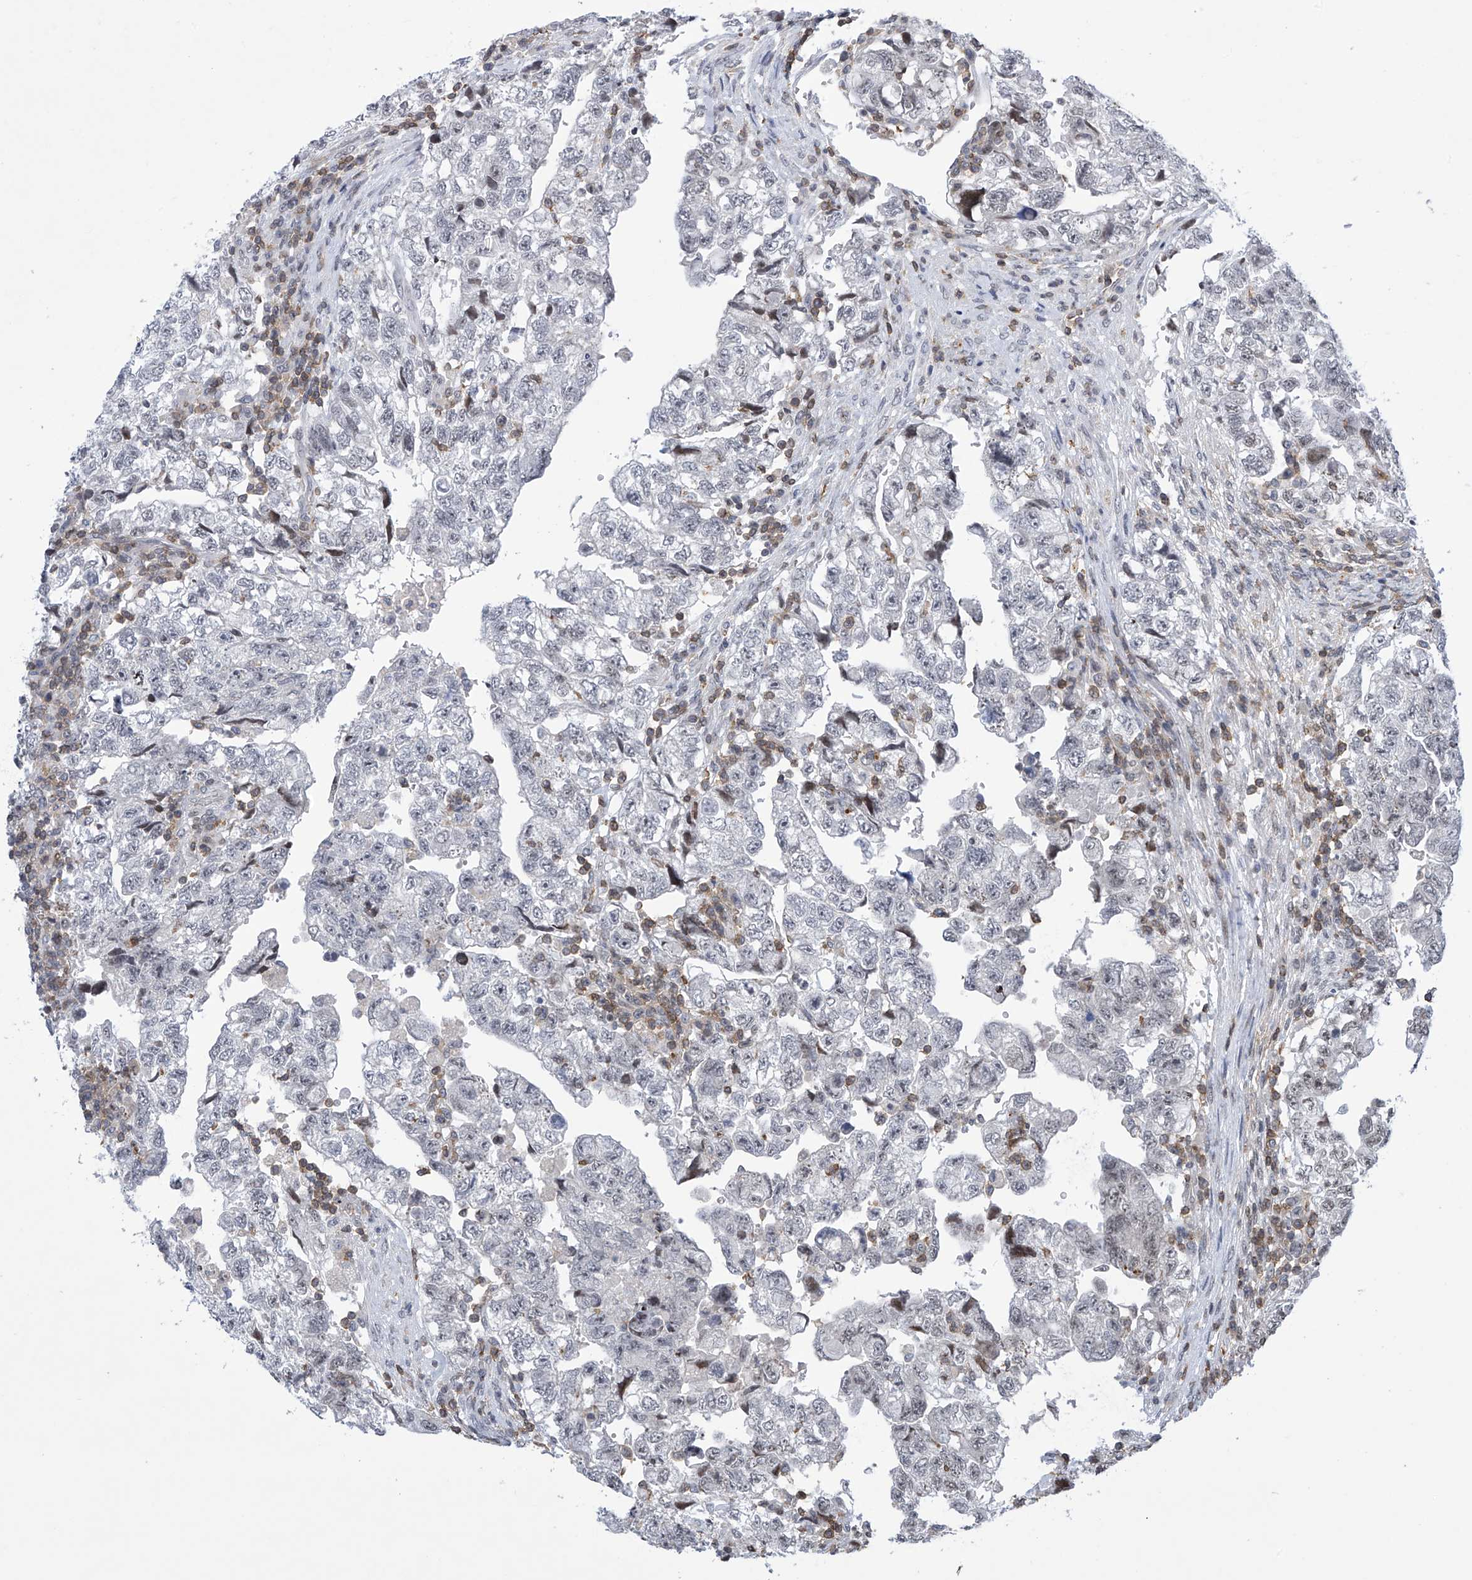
{"staining": {"intensity": "negative", "quantity": "none", "location": "none"}, "tissue": "testis cancer", "cell_type": "Tumor cells", "image_type": "cancer", "snomed": [{"axis": "morphology", "description": "Carcinoma, Embryonal, NOS"}, {"axis": "topography", "description": "Testis"}], "caption": "Testis cancer stained for a protein using immunohistochemistry shows no expression tumor cells.", "gene": "MSL3", "patient": {"sex": "male", "age": 36}}